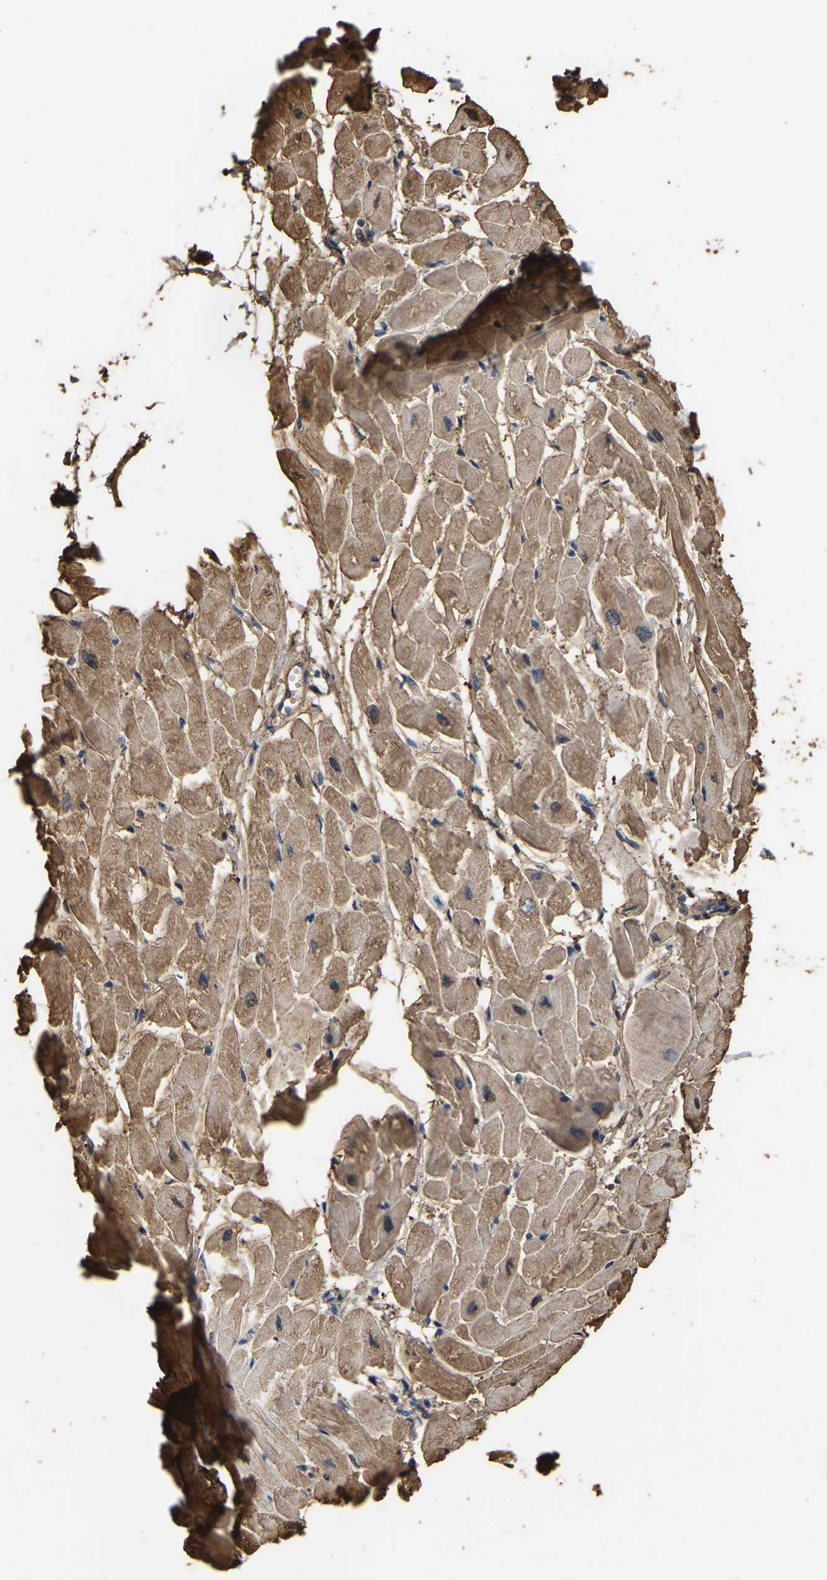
{"staining": {"intensity": "moderate", "quantity": ">75%", "location": "cytoplasmic/membranous"}, "tissue": "heart muscle", "cell_type": "Cardiomyocytes", "image_type": "normal", "snomed": [{"axis": "morphology", "description": "Normal tissue, NOS"}, {"axis": "topography", "description": "Heart"}], "caption": "High-power microscopy captured an IHC micrograph of normal heart muscle, revealing moderate cytoplasmic/membranous expression in about >75% of cardiomyocytes. The staining was performed using DAB (3,3'-diaminobenzidine), with brown indicating positive protein expression. Nuclei are stained blue with hematoxylin.", "gene": "LDHB", "patient": {"sex": "male", "age": 45}}